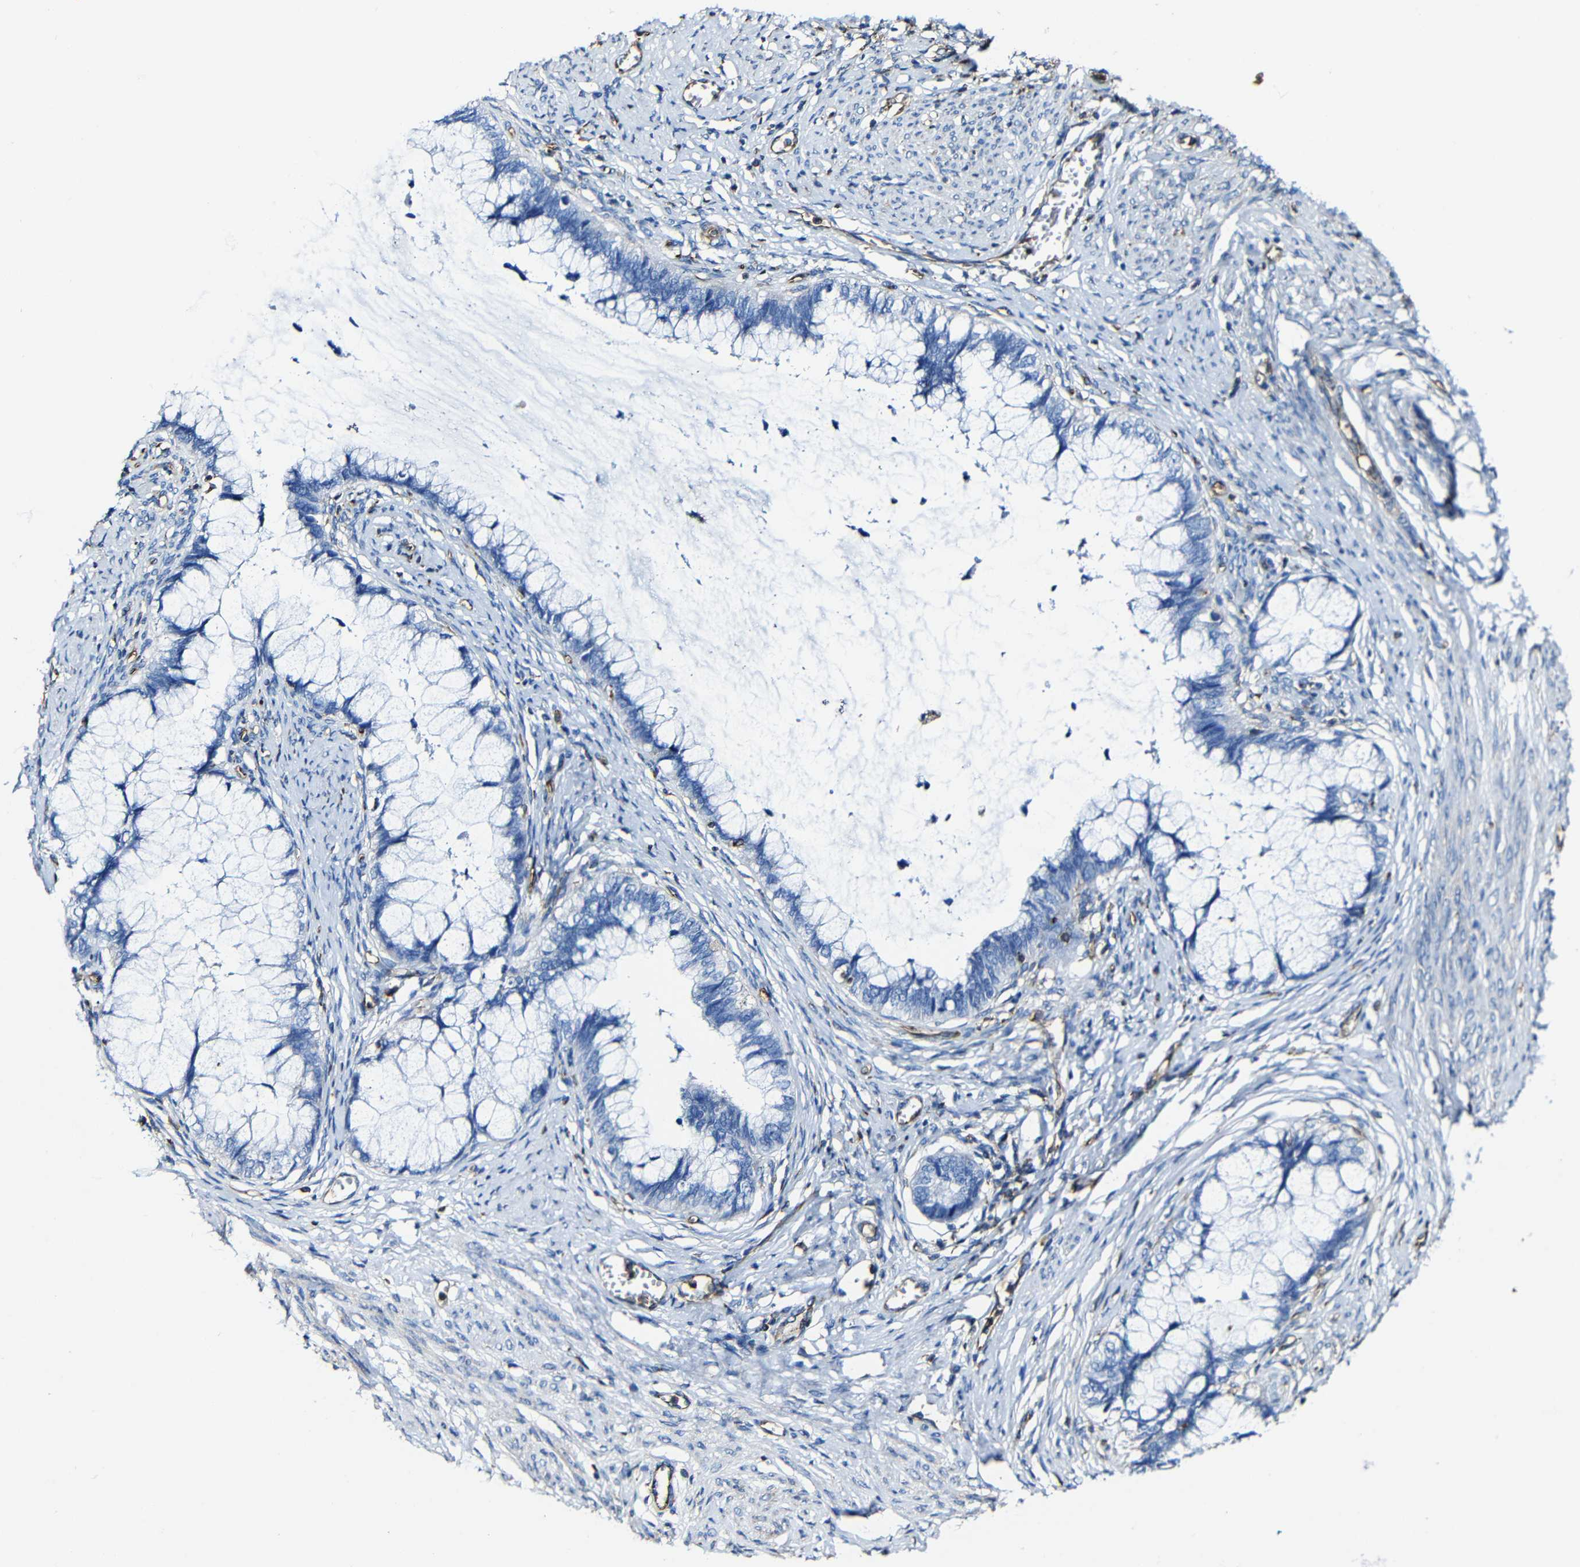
{"staining": {"intensity": "negative", "quantity": "none", "location": "none"}, "tissue": "cervical cancer", "cell_type": "Tumor cells", "image_type": "cancer", "snomed": [{"axis": "morphology", "description": "Adenocarcinoma, NOS"}, {"axis": "topography", "description": "Cervix"}], "caption": "Histopathology image shows no protein expression in tumor cells of cervical cancer (adenocarcinoma) tissue. (Stains: DAB immunohistochemistry with hematoxylin counter stain, Microscopy: brightfield microscopy at high magnification).", "gene": "MSN", "patient": {"sex": "female", "age": 44}}